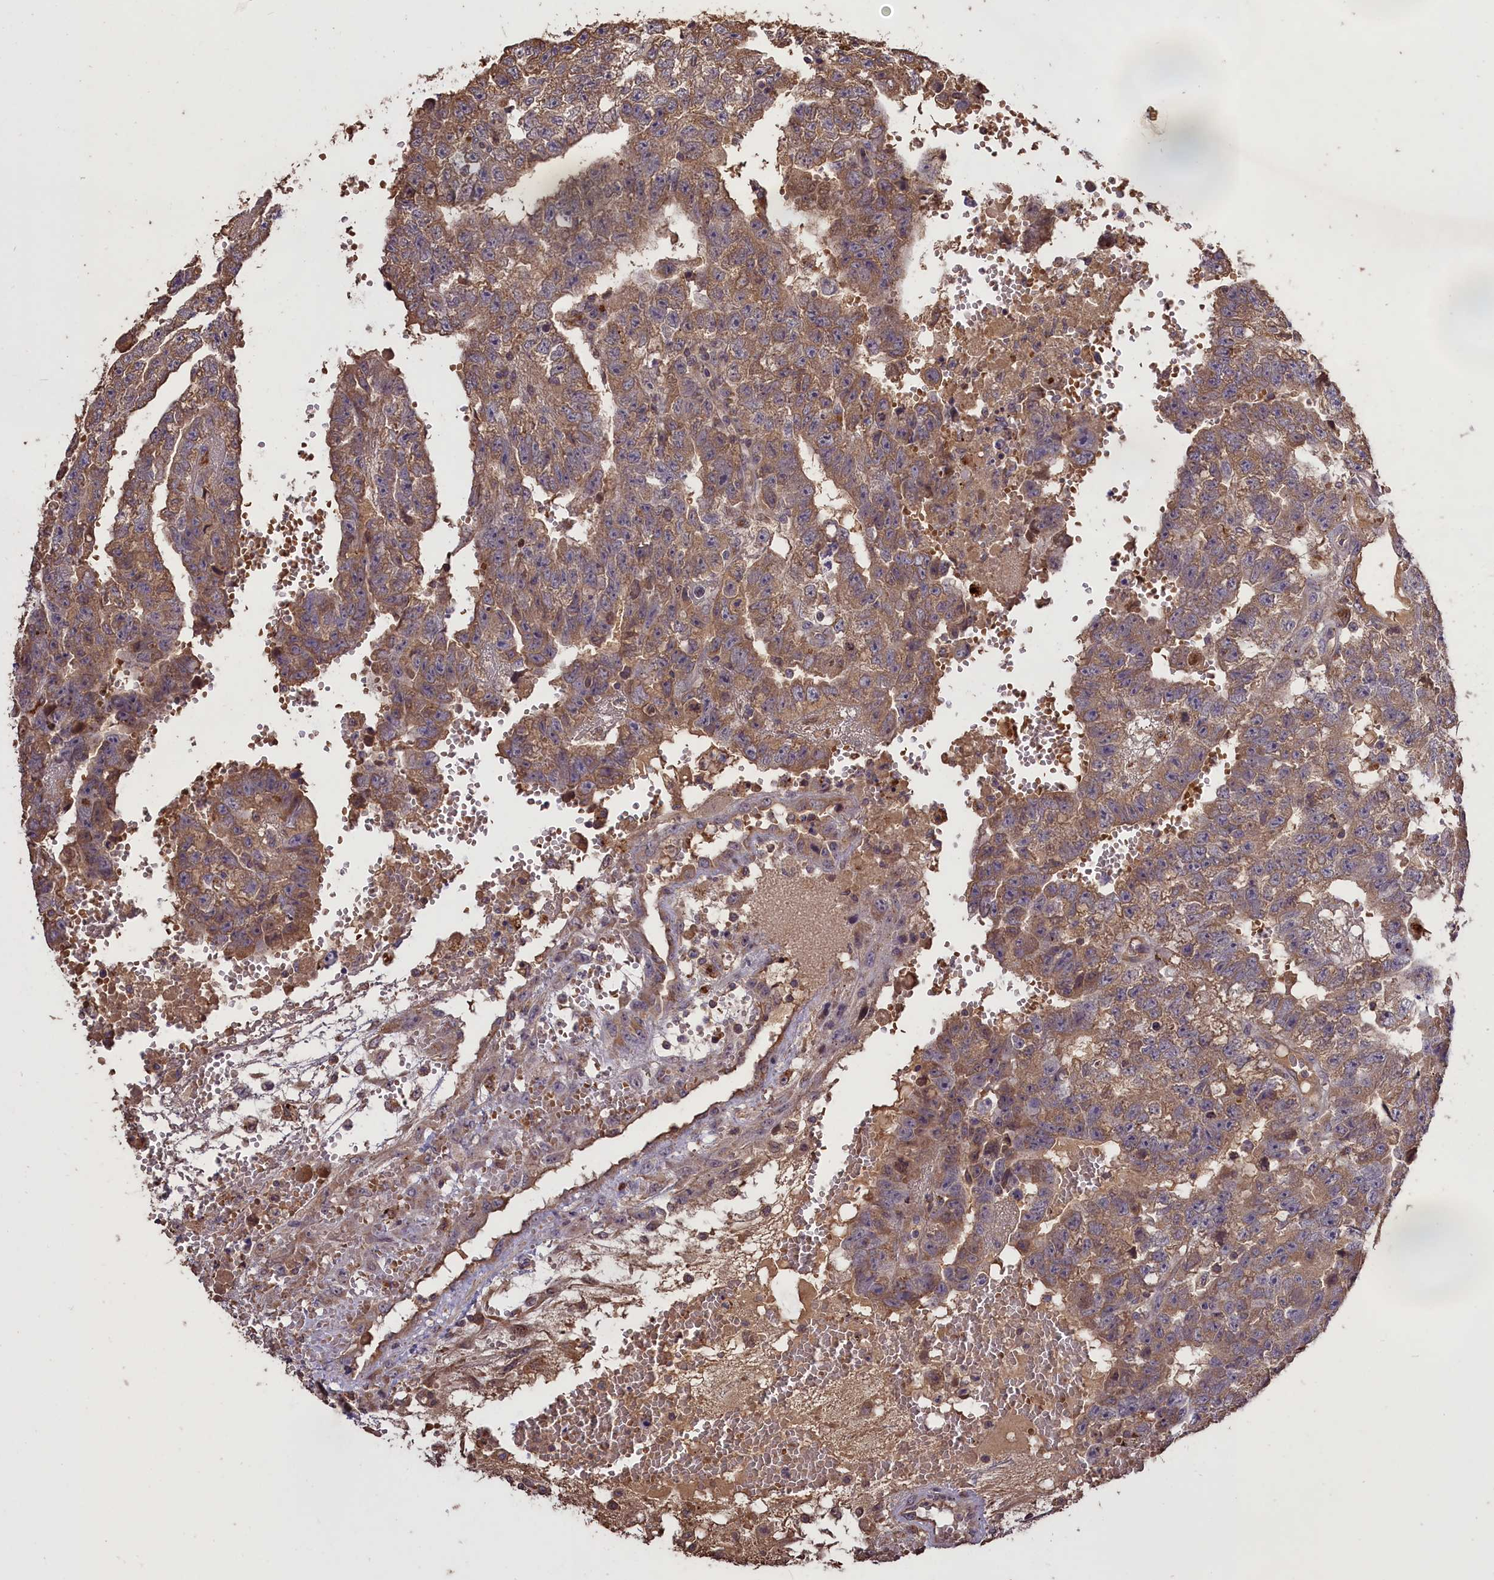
{"staining": {"intensity": "moderate", "quantity": ">75%", "location": "cytoplasmic/membranous"}, "tissue": "testis cancer", "cell_type": "Tumor cells", "image_type": "cancer", "snomed": [{"axis": "morphology", "description": "Carcinoma, Embryonal, NOS"}, {"axis": "topography", "description": "Testis"}], "caption": "Embryonal carcinoma (testis) stained with IHC demonstrates moderate cytoplasmic/membranous staining in approximately >75% of tumor cells.", "gene": "CLRN2", "patient": {"sex": "male", "age": 25}}